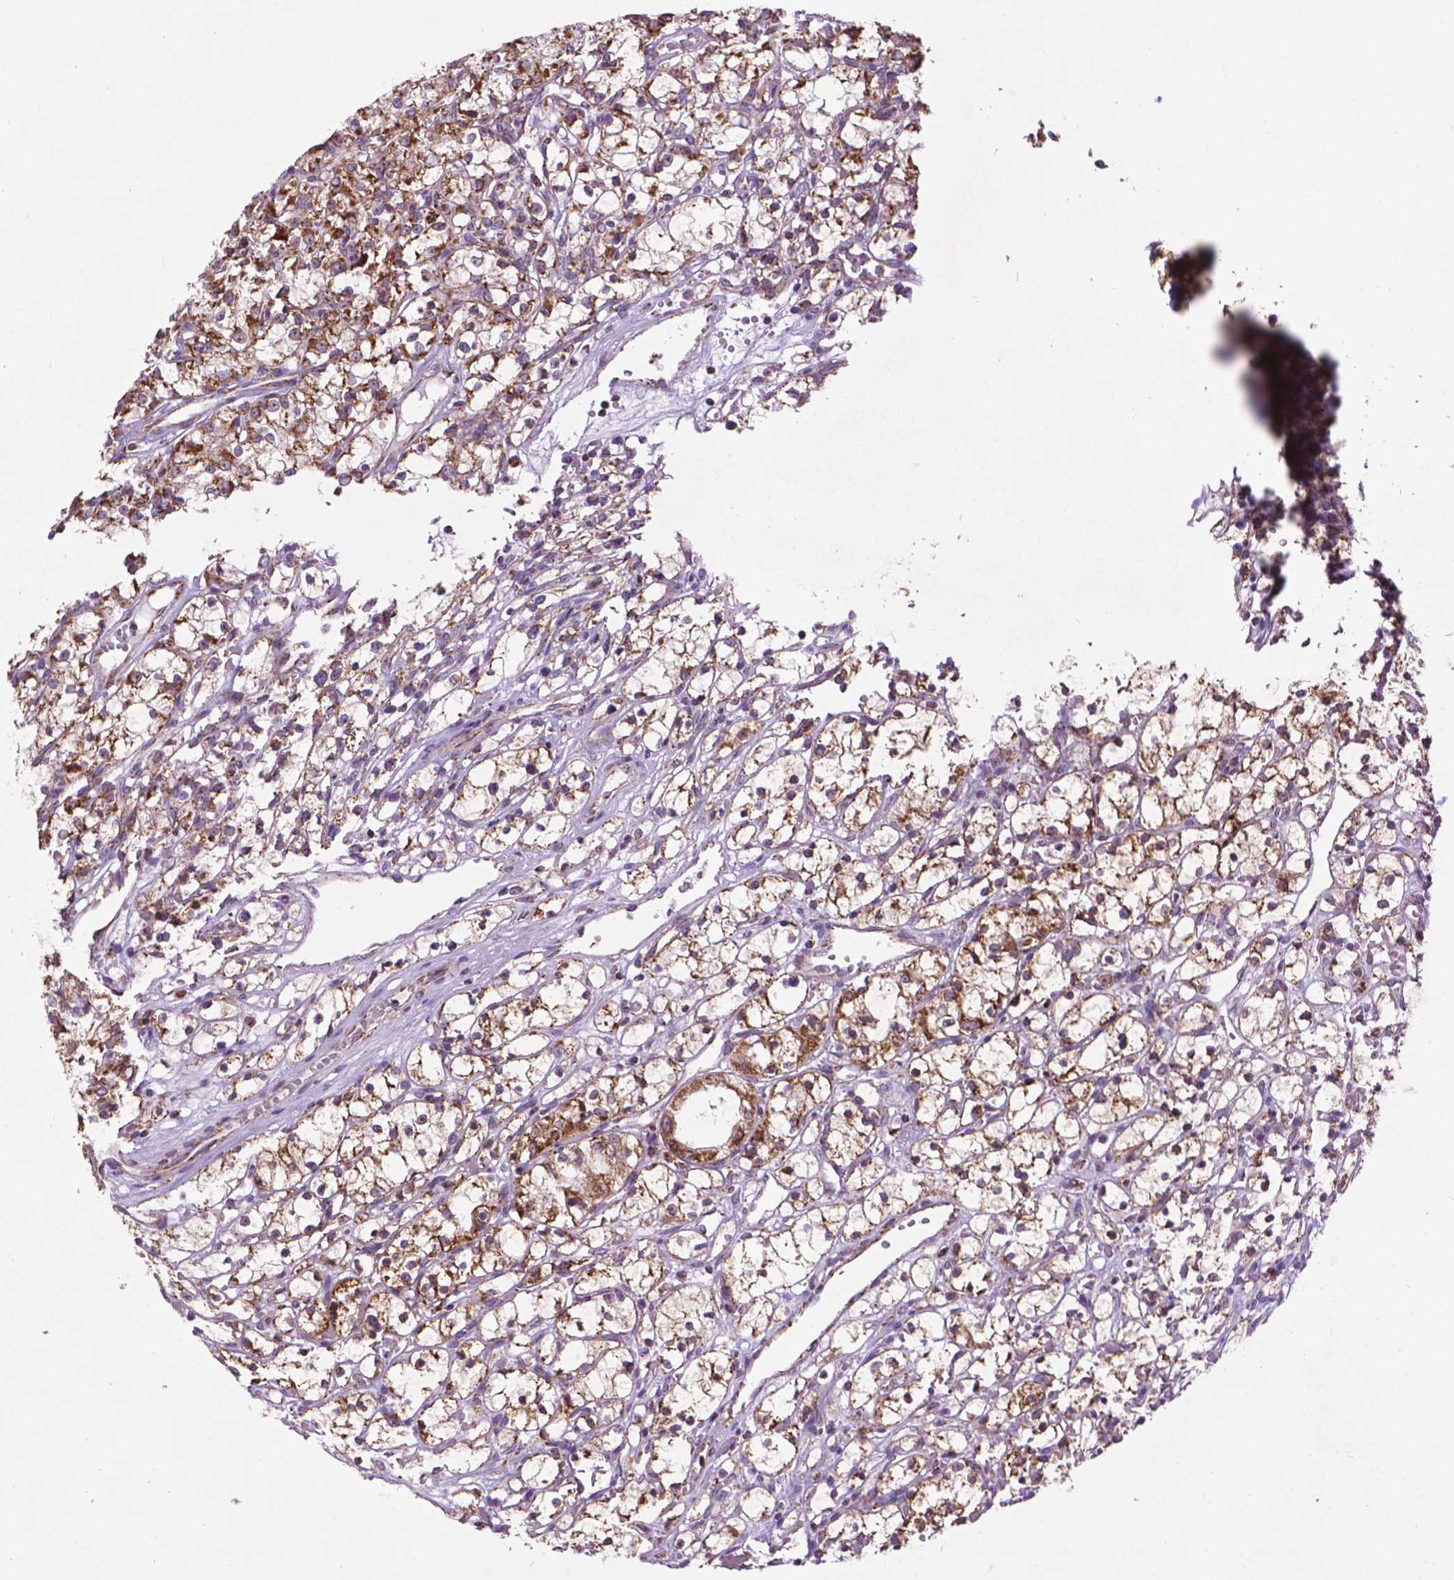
{"staining": {"intensity": "moderate", "quantity": ">75%", "location": "cytoplasmic/membranous"}, "tissue": "renal cancer", "cell_type": "Tumor cells", "image_type": "cancer", "snomed": [{"axis": "morphology", "description": "Adenocarcinoma, NOS"}, {"axis": "topography", "description": "Kidney"}], "caption": "Immunohistochemistry image of human adenocarcinoma (renal) stained for a protein (brown), which displays medium levels of moderate cytoplasmic/membranous expression in approximately >75% of tumor cells.", "gene": "PYCR3", "patient": {"sex": "female", "age": 59}}